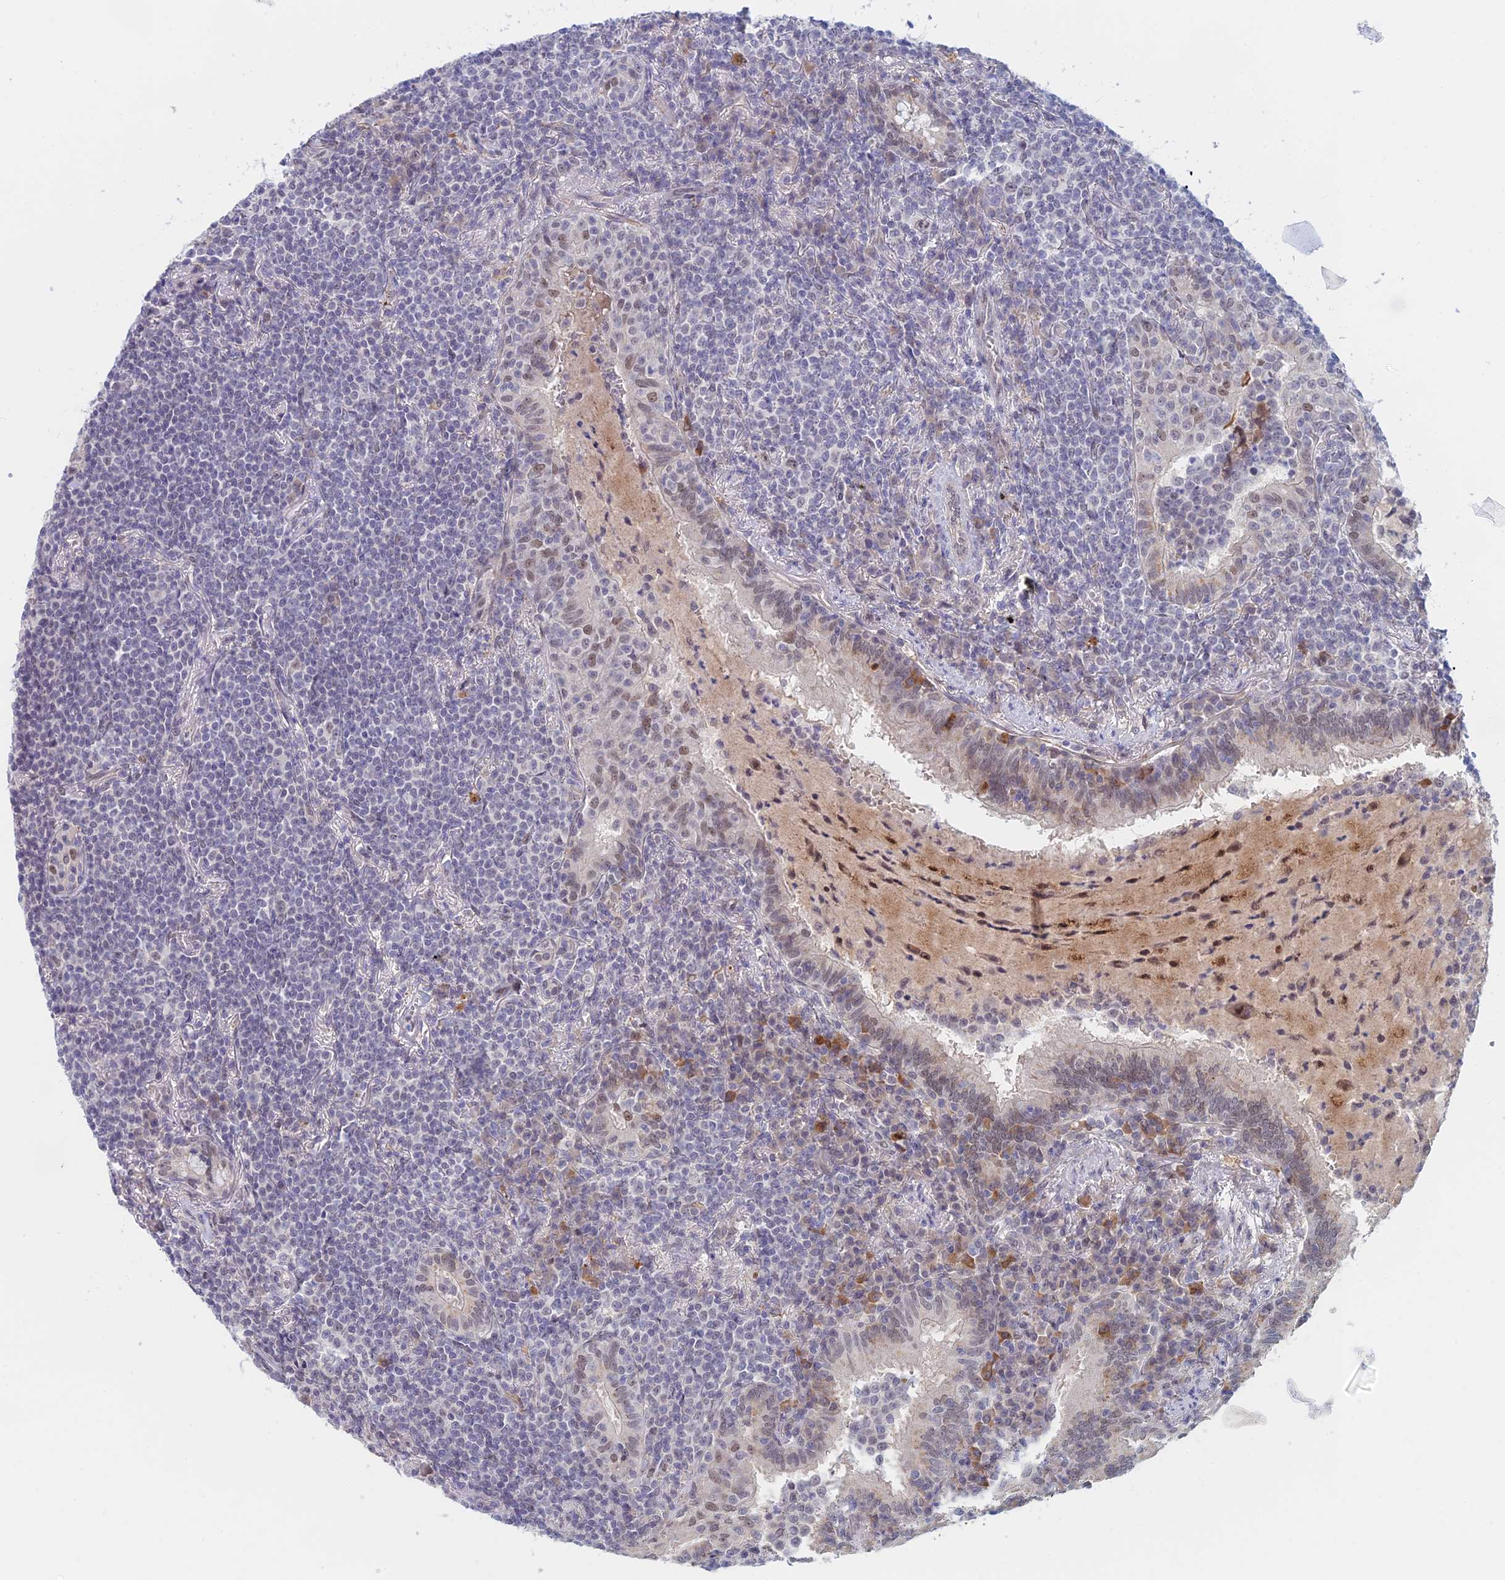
{"staining": {"intensity": "negative", "quantity": "none", "location": "none"}, "tissue": "lymphoma", "cell_type": "Tumor cells", "image_type": "cancer", "snomed": [{"axis": "morphology", "description": "Malignant lymphoma, non-Hodgkin's type, Low grade"}, {"axis": "topography", "description": "Lung"}], "caption": "Tumor cells show no significant positivity in lymphoma.", "gene": "ZUP1", "patient": {"sex": "female", "age": 71}}